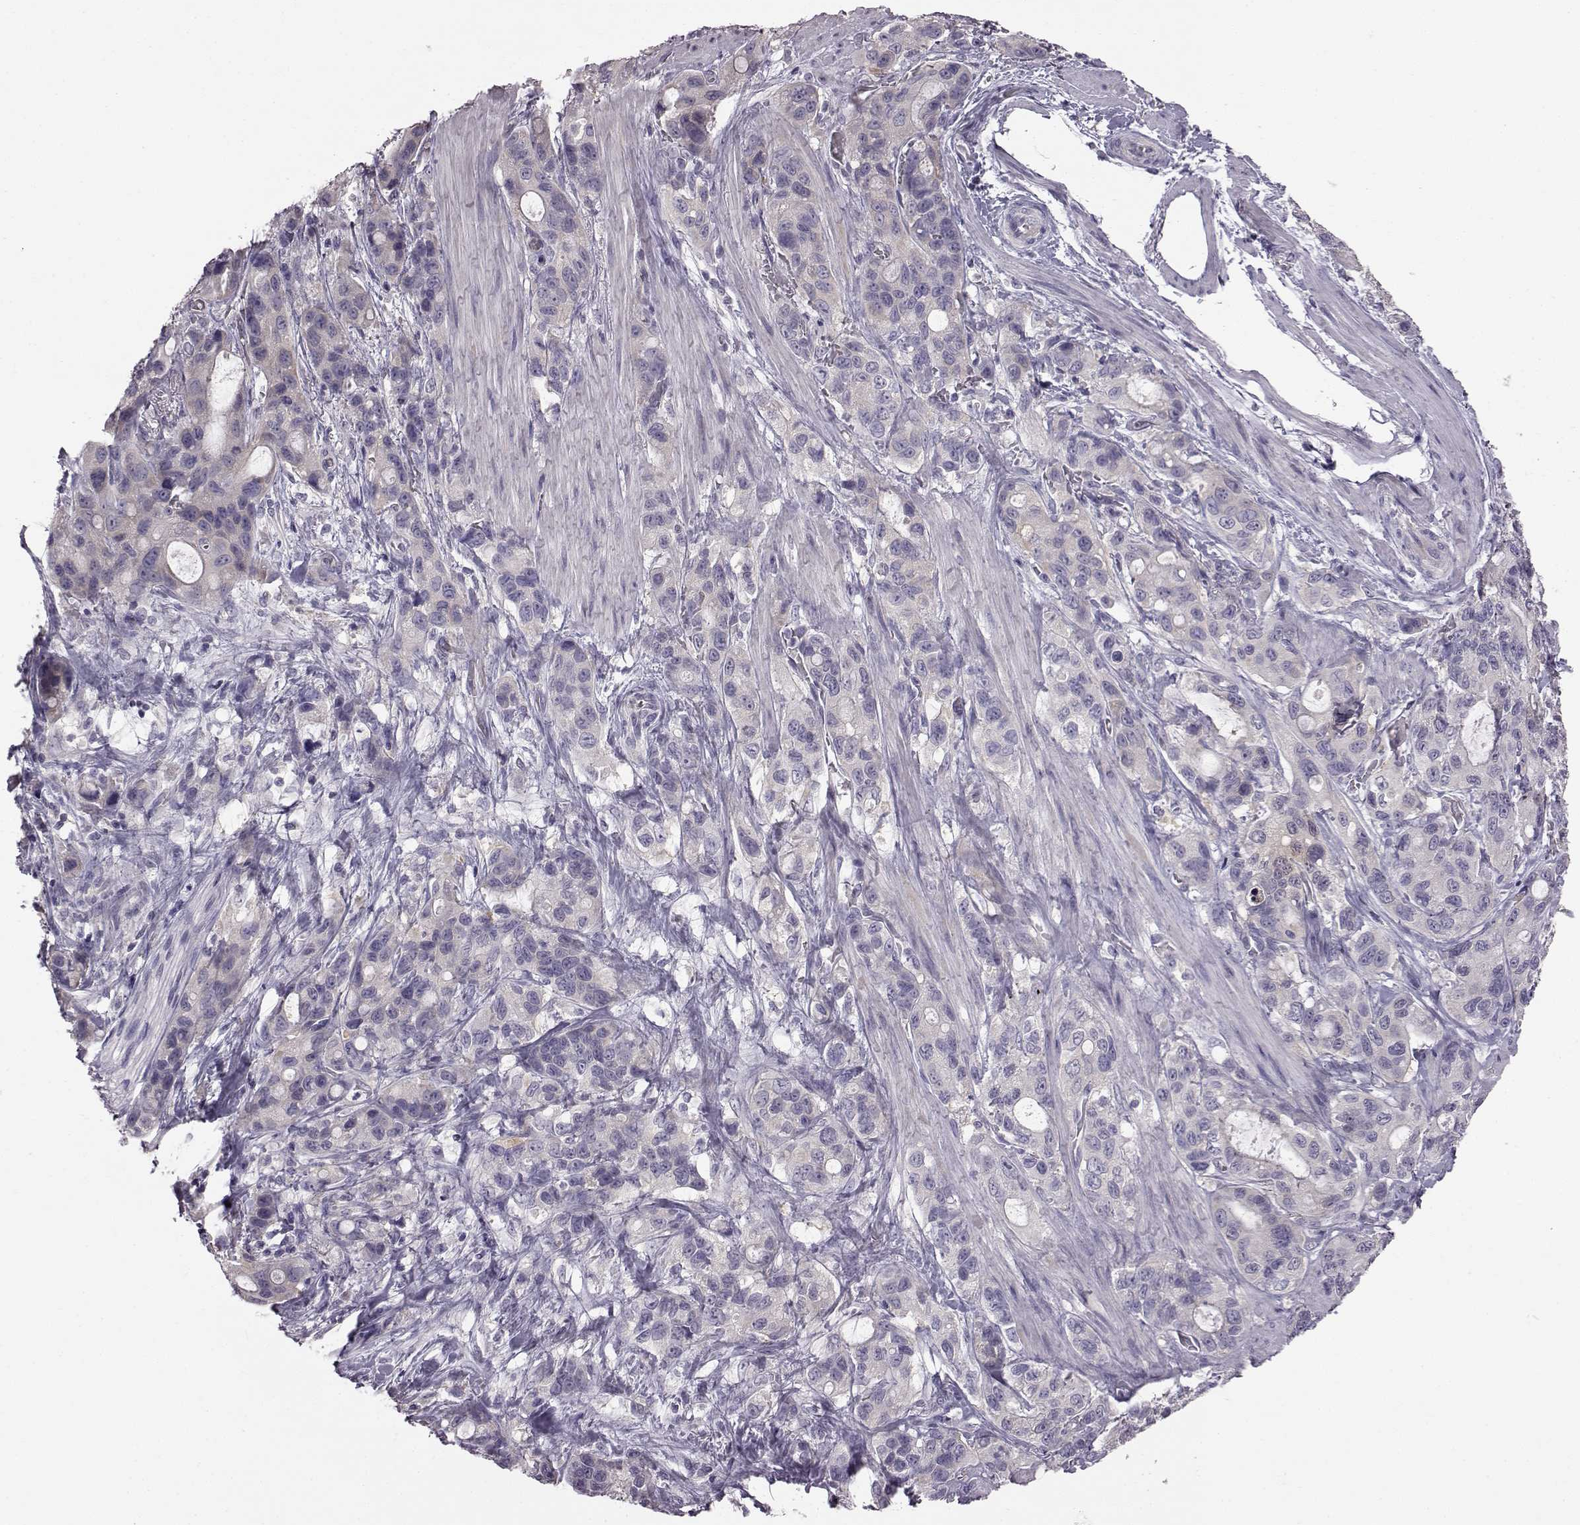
{"staining": {"intensity": "negative", "quantity": "none", "location": "none"}, "tissue": "stomach cancer", "cell_type": "Tumor cells", "image_type": "cancer", "snomed": [{"axis": "morphology", "description": "Adenocarcinoma, NOS"}, {"axis": "topography", "description": "Stomach"}], "caption": "An image of adenocarcinoma (stomach) stained for a protein displays no brown staining in tumor cells.", "gene": "ADGRG2", "patient": {"sex": "male", "age": 63}}